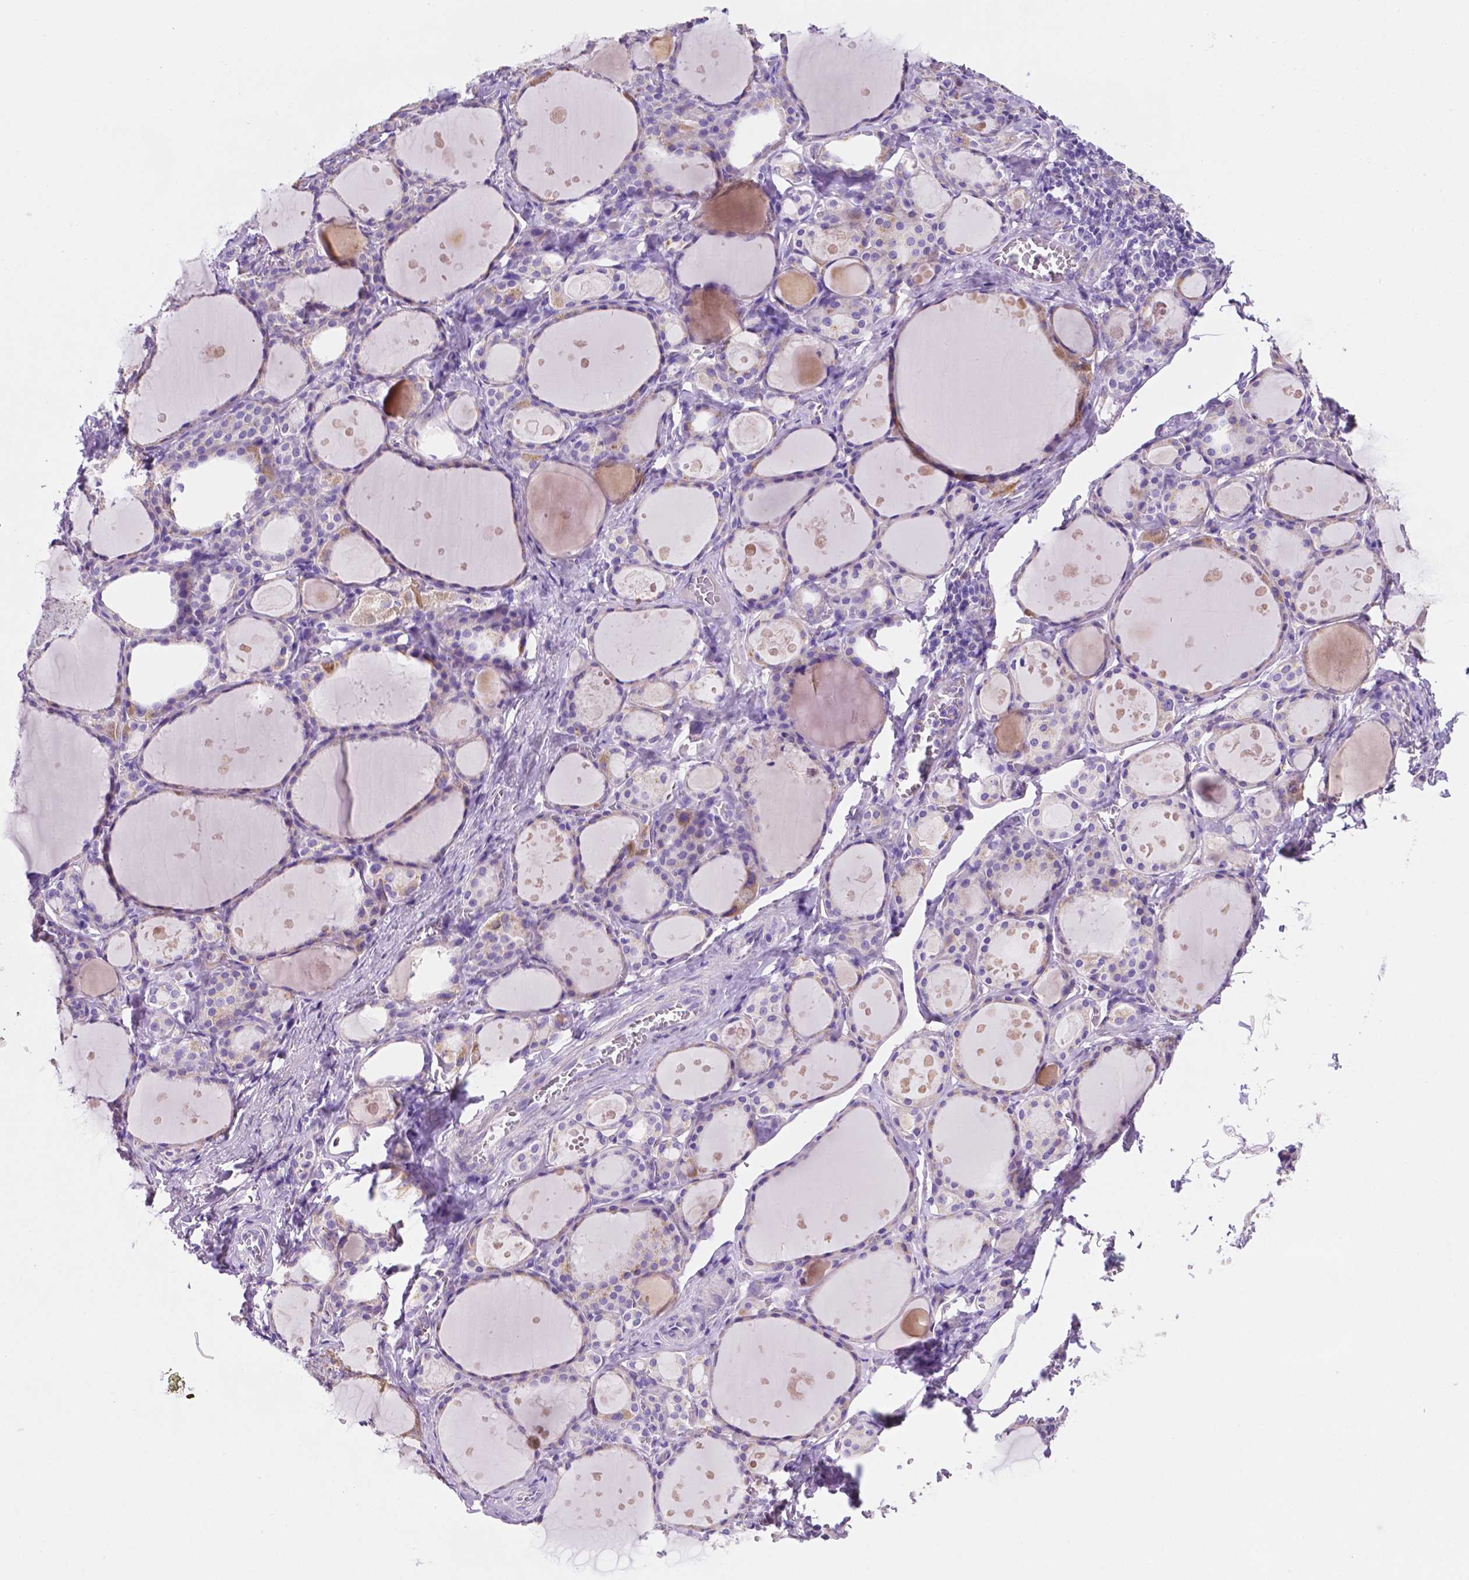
{"staining": {"intensity": "negative", "quantity": "none", "location": "none"}, "tissue": "thyroid gland", "cell_type": "Glandular cells", "image_type": "normal", "snomed": [{"axis": "morphology", "description": "Normal tissue, NOS"}, {"axis": "topography", "description": "Thyroid gland"}], "caption": "High power microscopy photomicrograph of an immunohistochemistry histopathology image of benign thyroid gland, revealing no significant staining in glandular cells. (Immunohistochemistry (ihc), brightfield microscopy, high magnification).", "gene": "CEACAM7", "patient": {"sex": "male", "age": 68}}